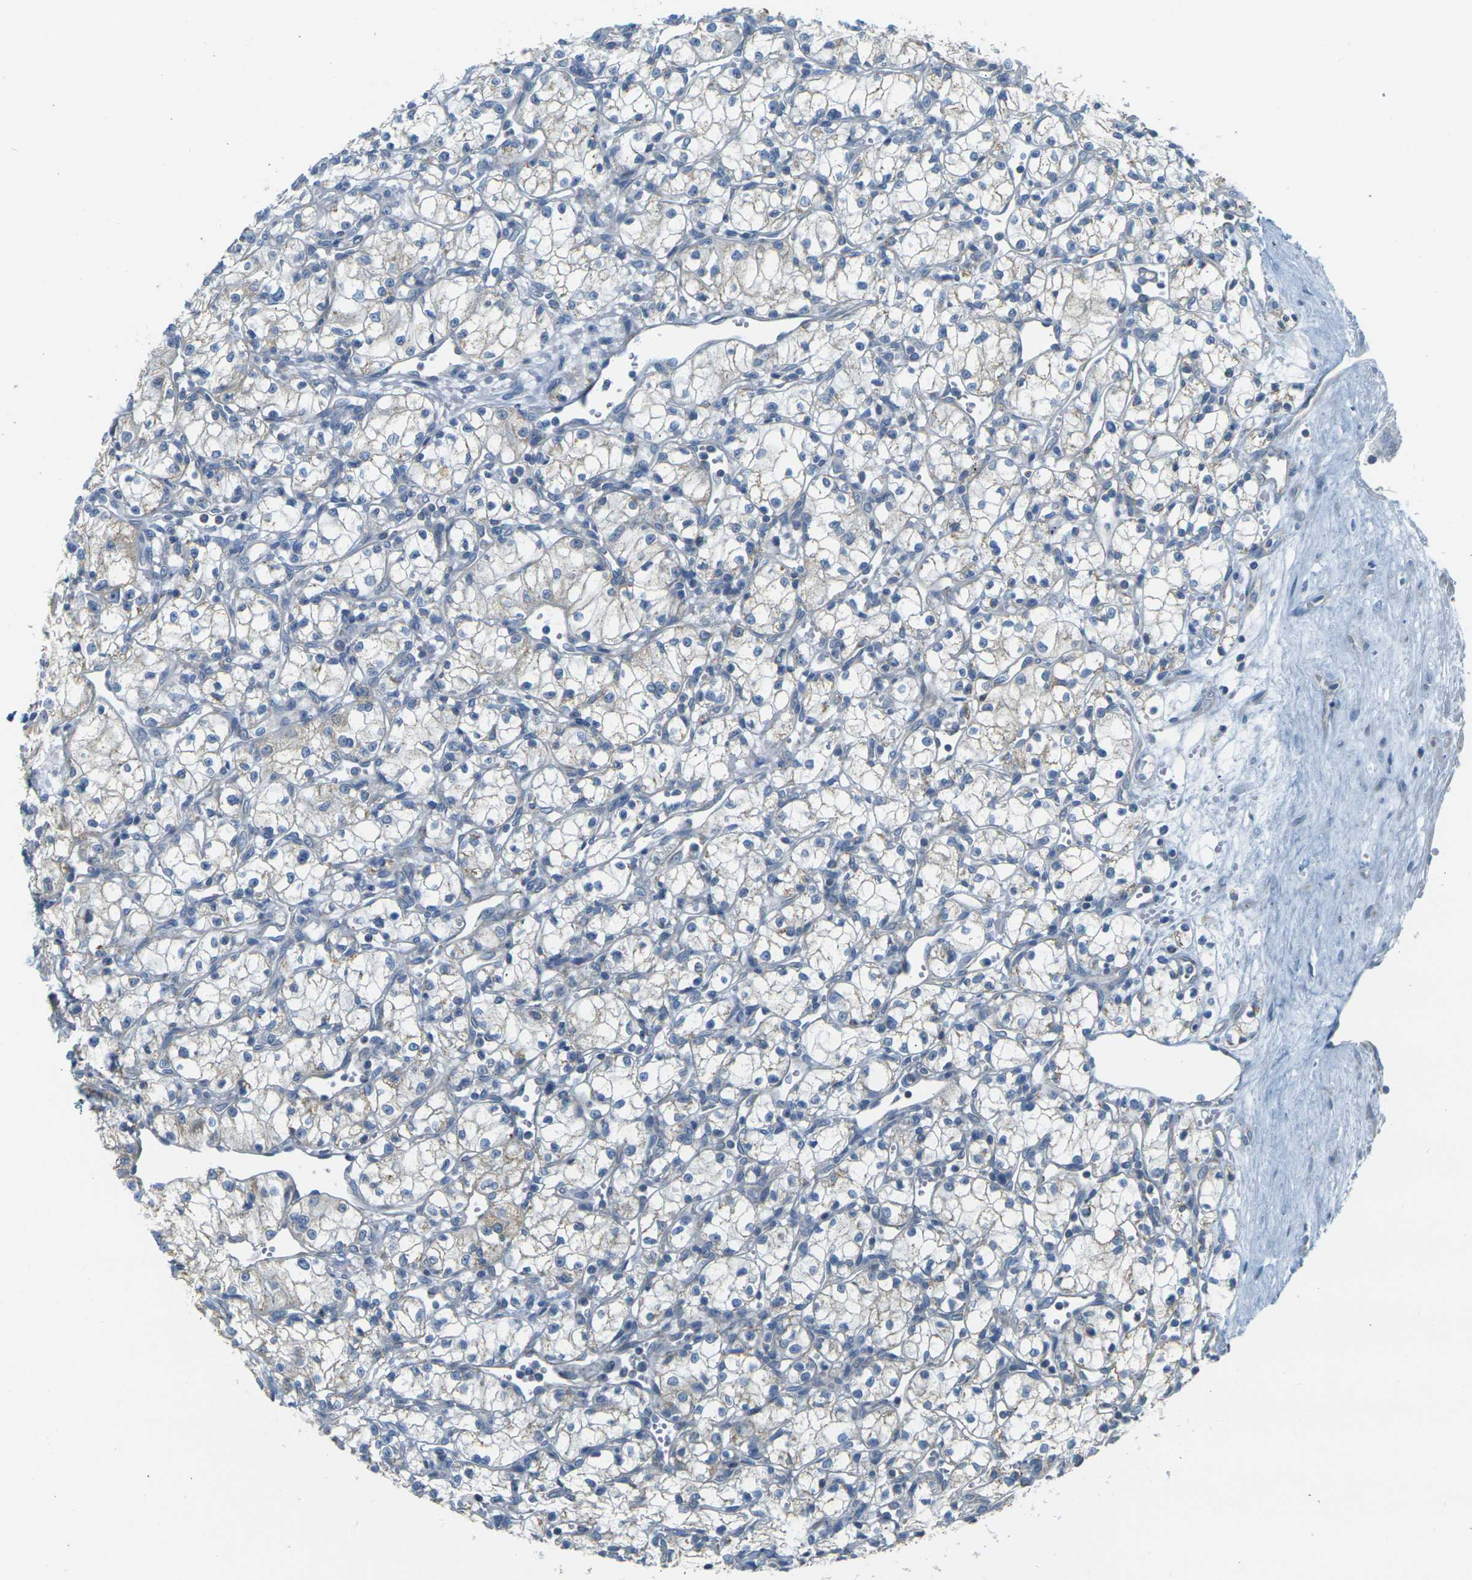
{"staining": {"intensity": "negative", "quantity": "none", "location": "none"}, "tissue": "renal cancer", "cell_type": "Tumor cells", "image_type": "cancer", "snomed": [{"axis": "morphology", "description": "Normal tissue, NOS"}, {"axis": "morphology", "description": "Adenocarcinoma, NOS"}, {"axis": "topography", "description": "Kidney"}], "caption": "This is an immunohistochemistry photomicrograph of human renal cancer. There is no positivity in tumor cells.", "gene": "PARD6B", "patient": {"sex": "male", "age": 59}}